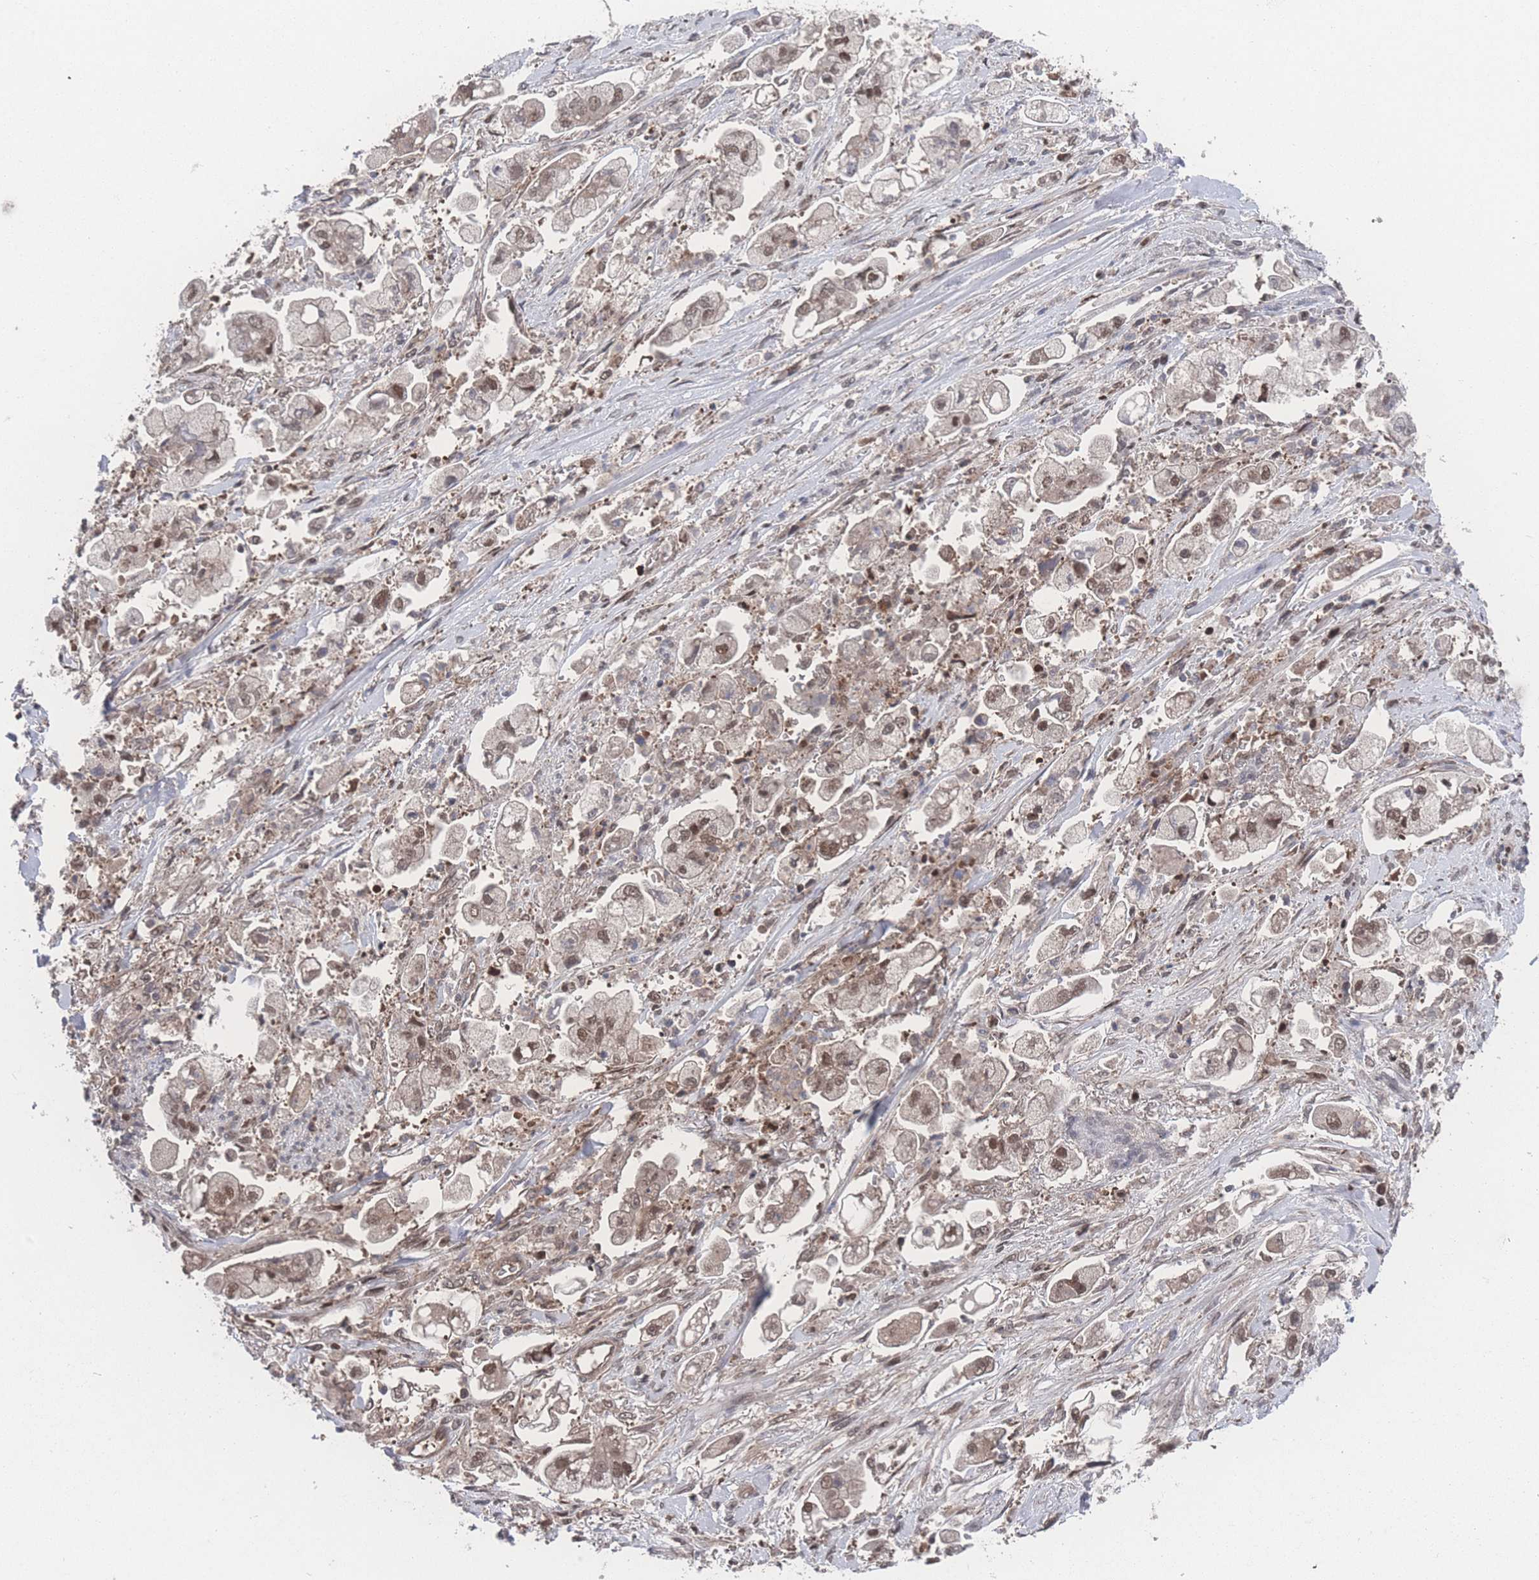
{"staining": {"intensity": "moderate", "quantity": ">75%", "location": "nuclear"}, "tissue": "stomach cancer", "cell_type": "Tumor cells", "image_type": "cancer", "snomed": [{"axis": "morphology", "description": "Adenocarcinoma, NOS"}, {"axis": "topography", "description": "Stomach"}], "caption": "Stomach cancer (adenocarcinoma) was stained to show a protein in brown. There is medium levels of moderate nuclear positivity in approximately >75% of tumor cells. Using DAB (3,3'-diaminobenzidine) (brown) and hematoxylin (blue) stains, captured at high magnification using brightfield microscopy.", "gene": "PSMA1", "patient": {"sex": "male", "age": 62}}